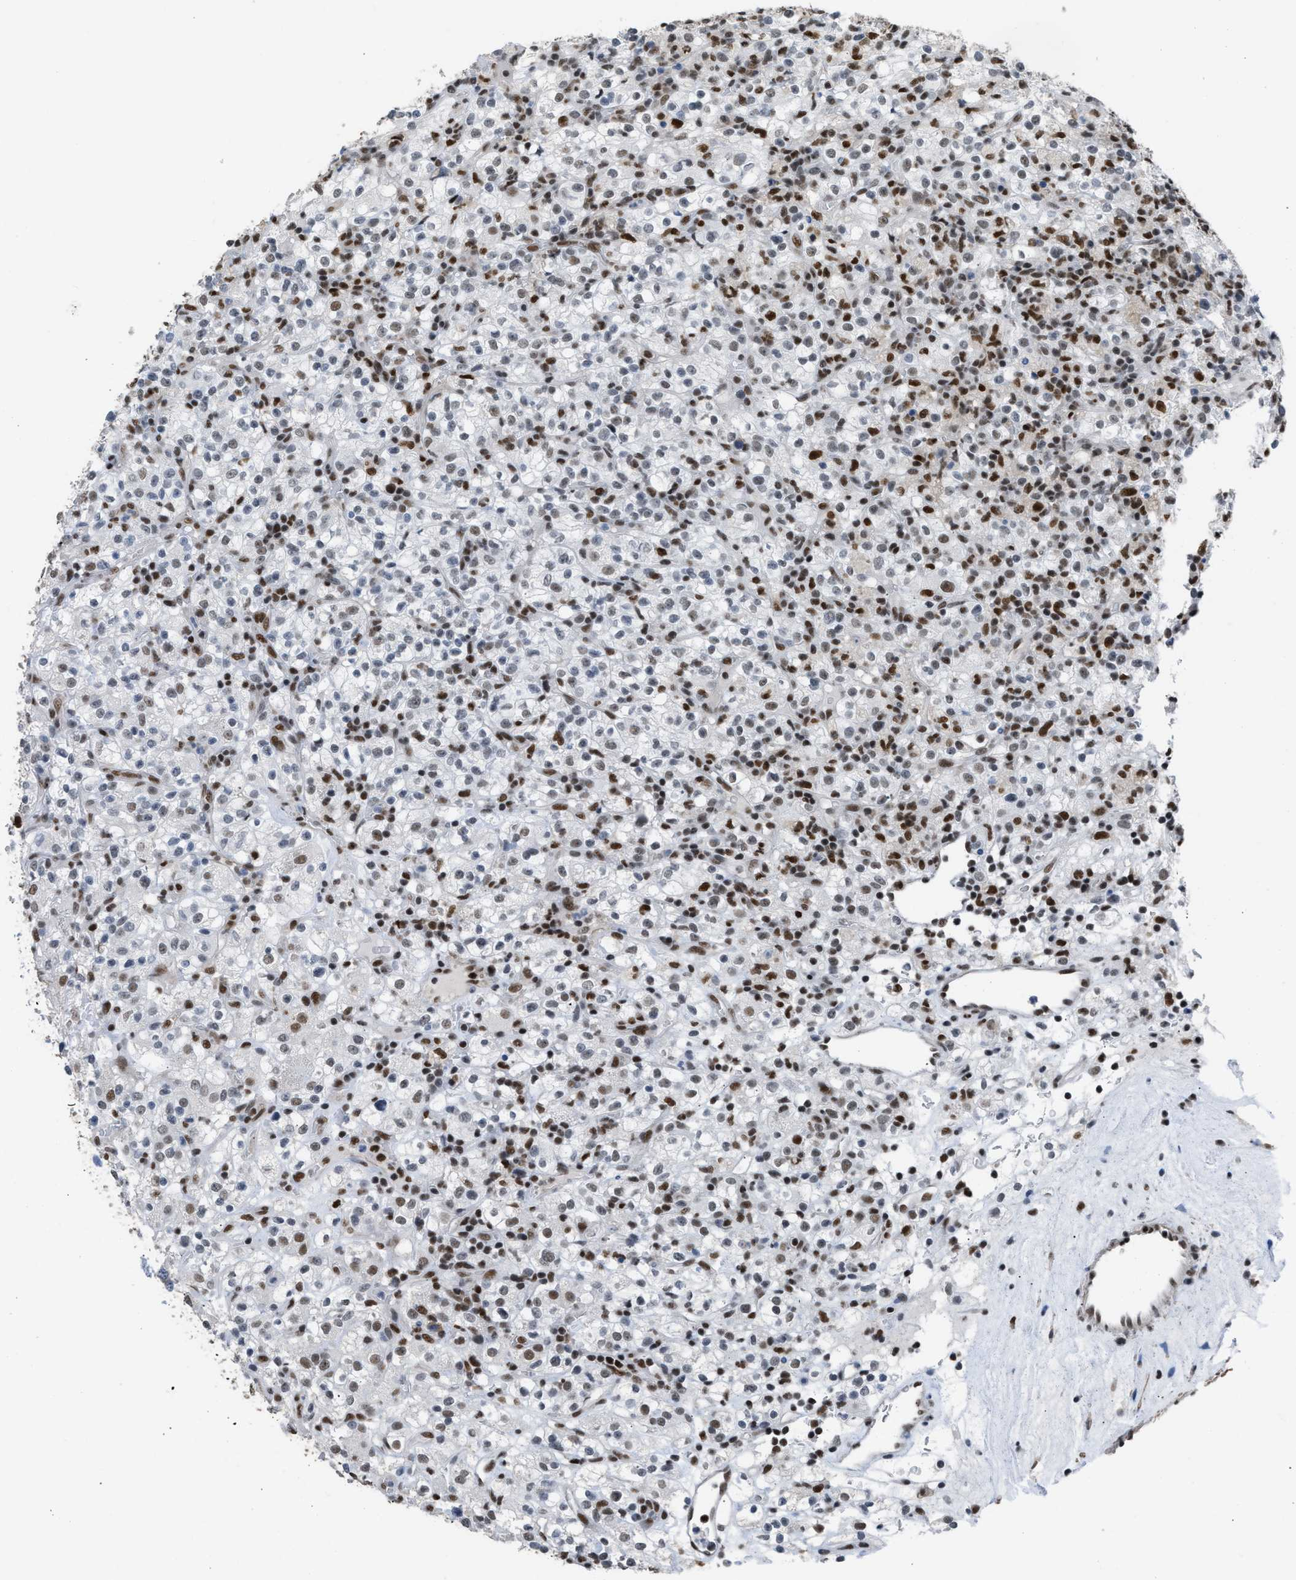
{"staining": {"intensity": "moderate", "quantity": ">75%", "location": "nuclear"}, "tissue": "renal cancer", "cell_type": "Tumor cells", "image_type": "cancer", "snomed": [{"axis": "morphology", "description": "Normal tissue, NOS"}, {"axis": "morphology", "description": "Adenocarcinoma, NOS"}, {"axis": "topography", "description": "Kidney"}], "caption": "Immunohistochemical staining of human renal adenocarcinoma exhibits medium levels of moderate nuclear protein staining in about >75% of tumor cells.", "gene": "SCAF4", "patient": {"sex": "female", "age": 72}}